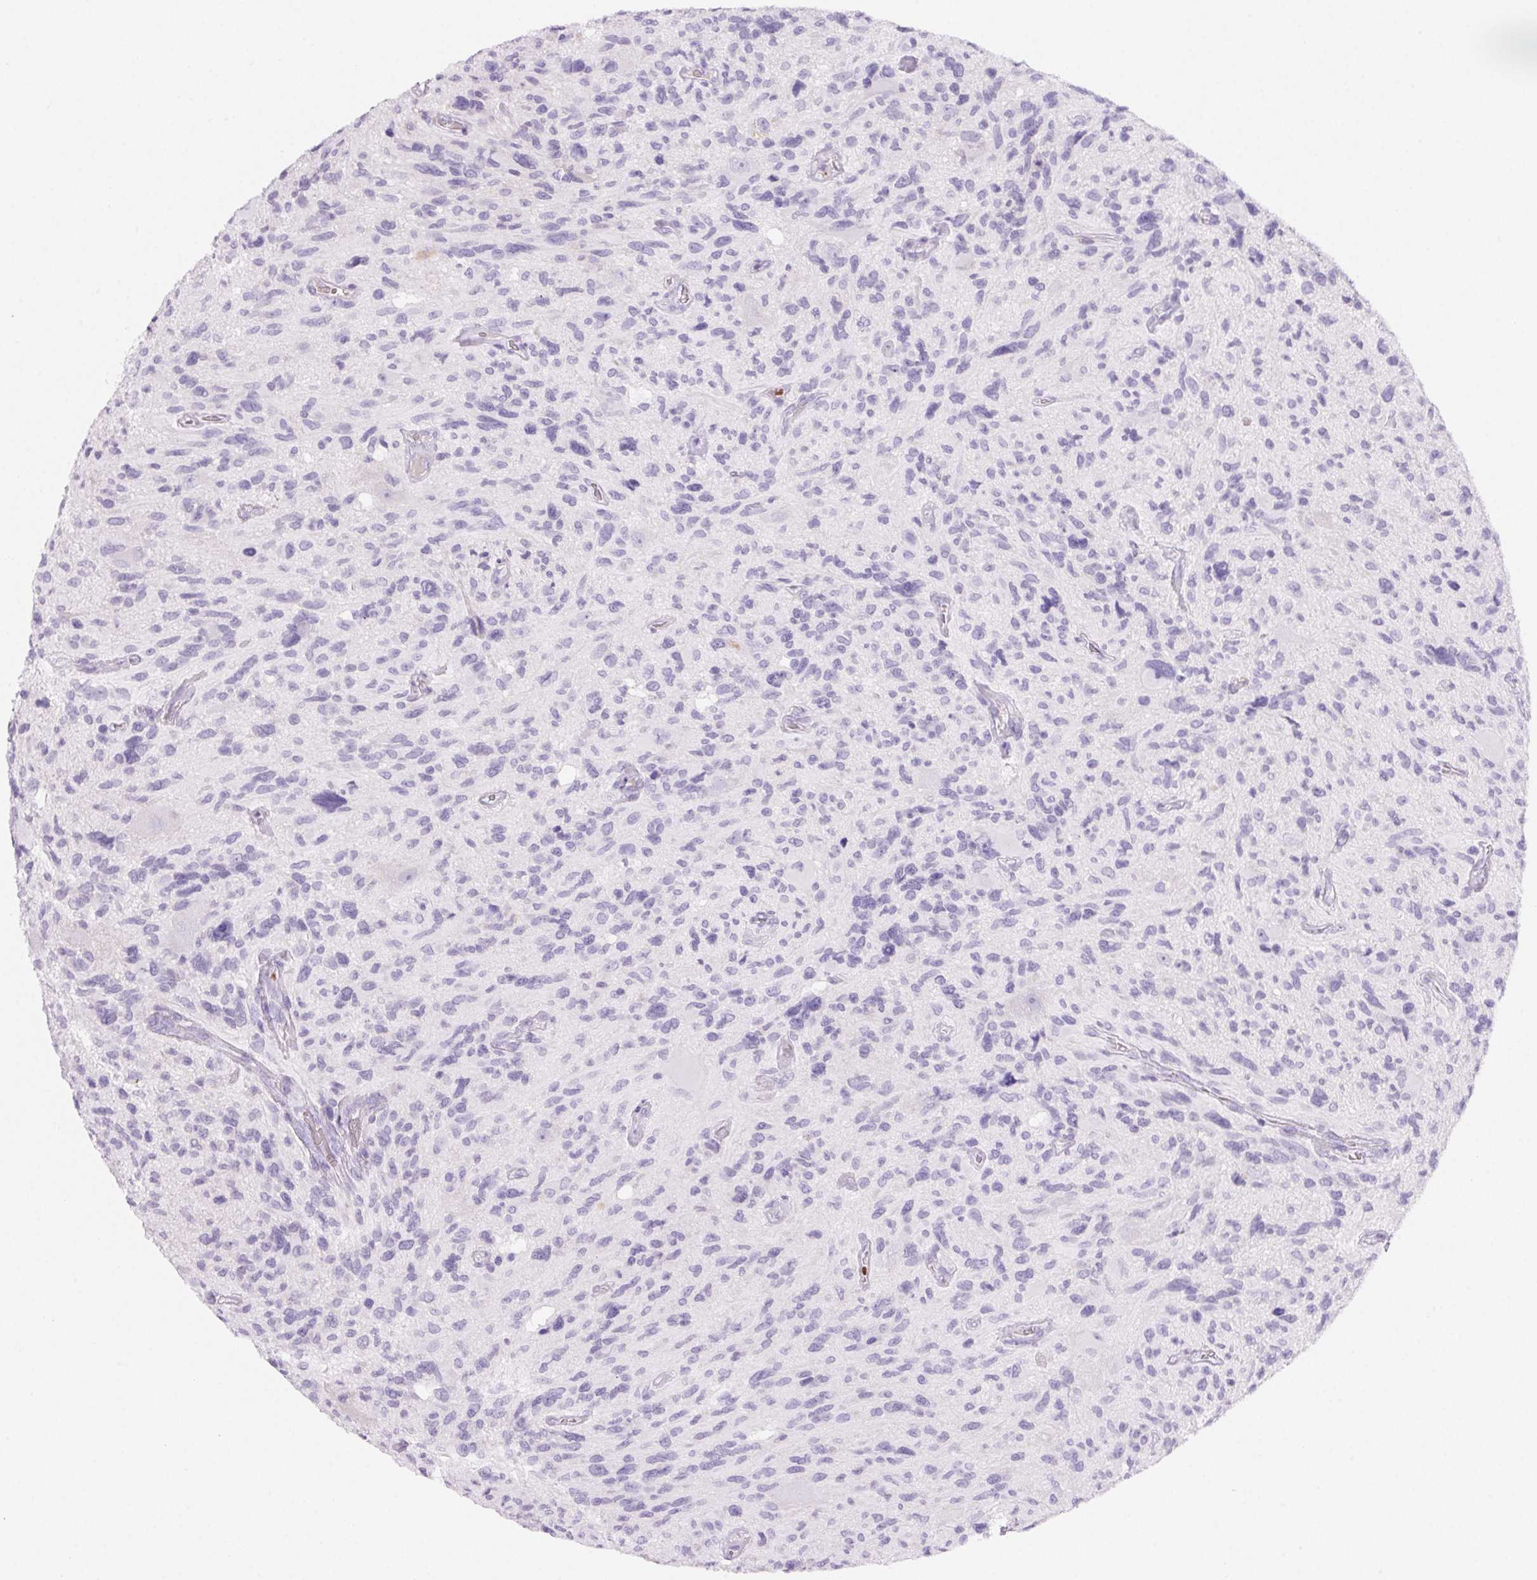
{"staining": {"intensity": "negative", "quantity": "none", "location": "none"}, "tissue": "glioma", "cell_type": "Tumor cells", "image_type": "cancer", "snomed": [{"axis": "morphology", "description": "Glioma, malignant, High grade"}, {"axis": "topography", "description": "Brain"}], "caption": "A histopathology image of malignant glioma (high-grade) stained for a protein exhibits no brown staining in tumor cells. (DAB (3,3'-diaminobenzidine) immunohistochemistry visualized using brightfield microscopy, high magnification).", "gene": "PADI4", "patient": {"sex": "male", "age": 49}}